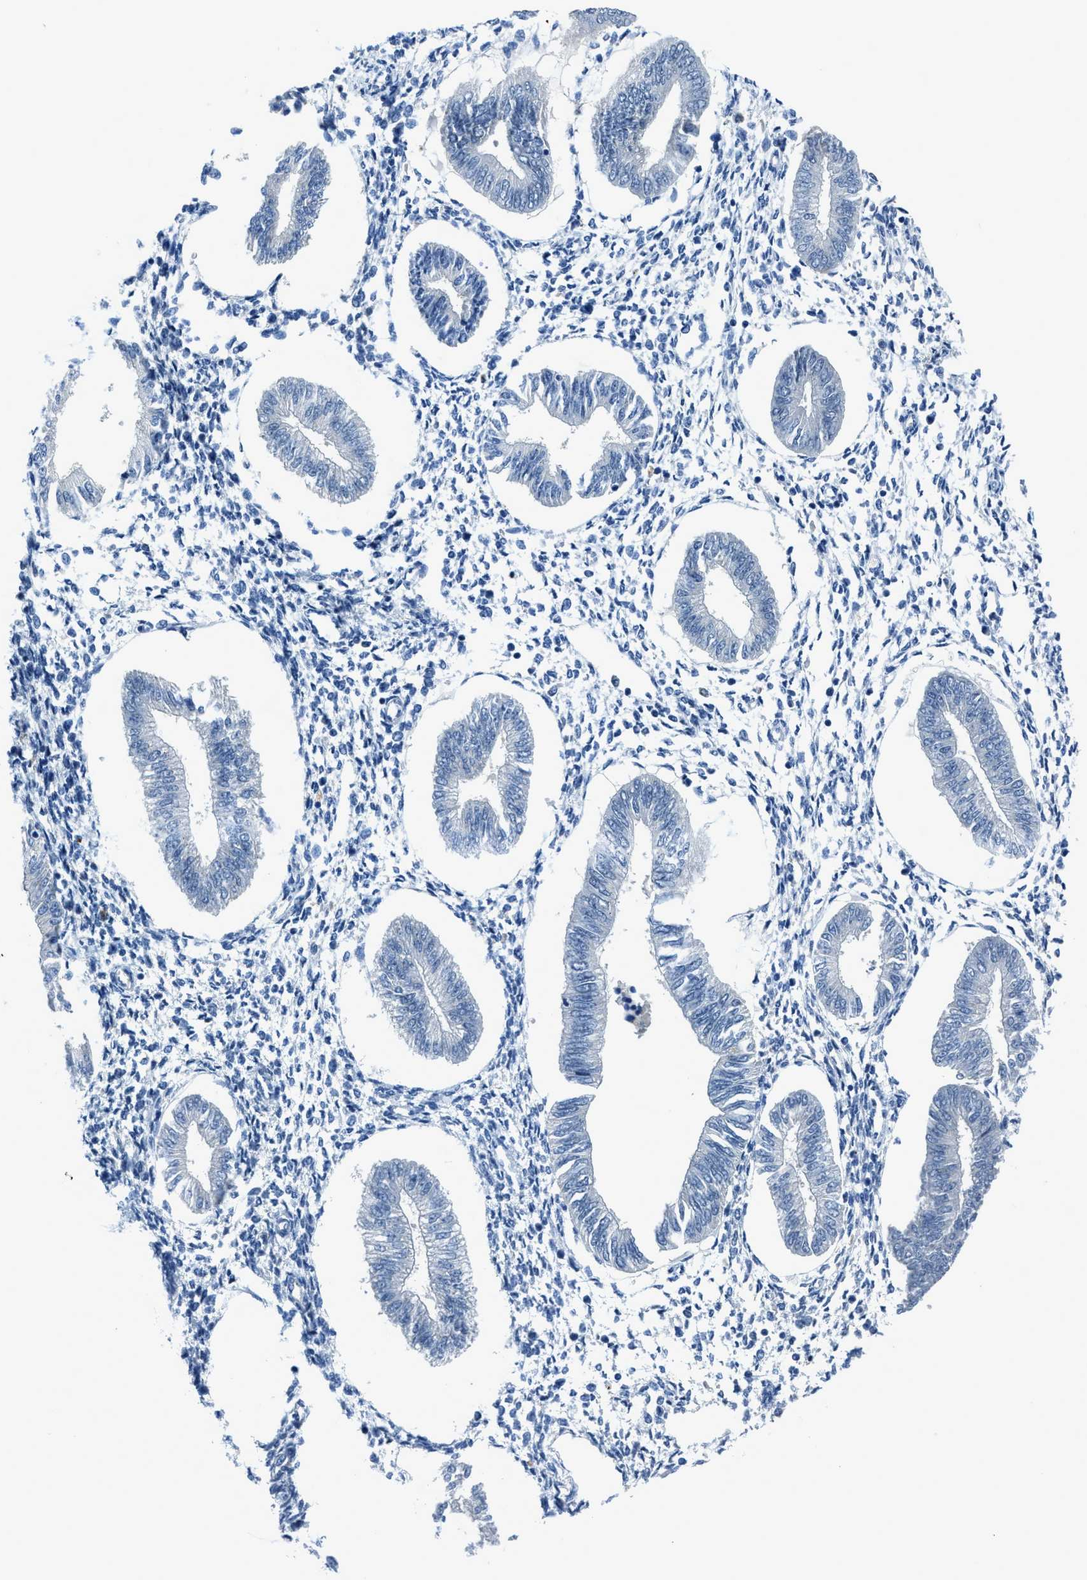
{"staining": {"intensity": "negative", "quantity": "none", "location": "none"}, "tissue": "endometrium", "cell_type": "Cells in endometrial stroma", "image_type": "normal", "snomed": [{"axis": "morphology", "description": "Normal tissue, NOS"}, {"axis": "topography", "description": "Endometrium"}], "caption": "Cells in endometrial stroma show no significant protein staining in unremarkable endometrium. (Stains: DAB (3,3'-diaminobenzidine) IHC with hematoxylin counter stain, Microscopy: brightfield microscopy at high magnification).", "gene": "DUSP19", "patient": {"sex": "female", "age": 50}}